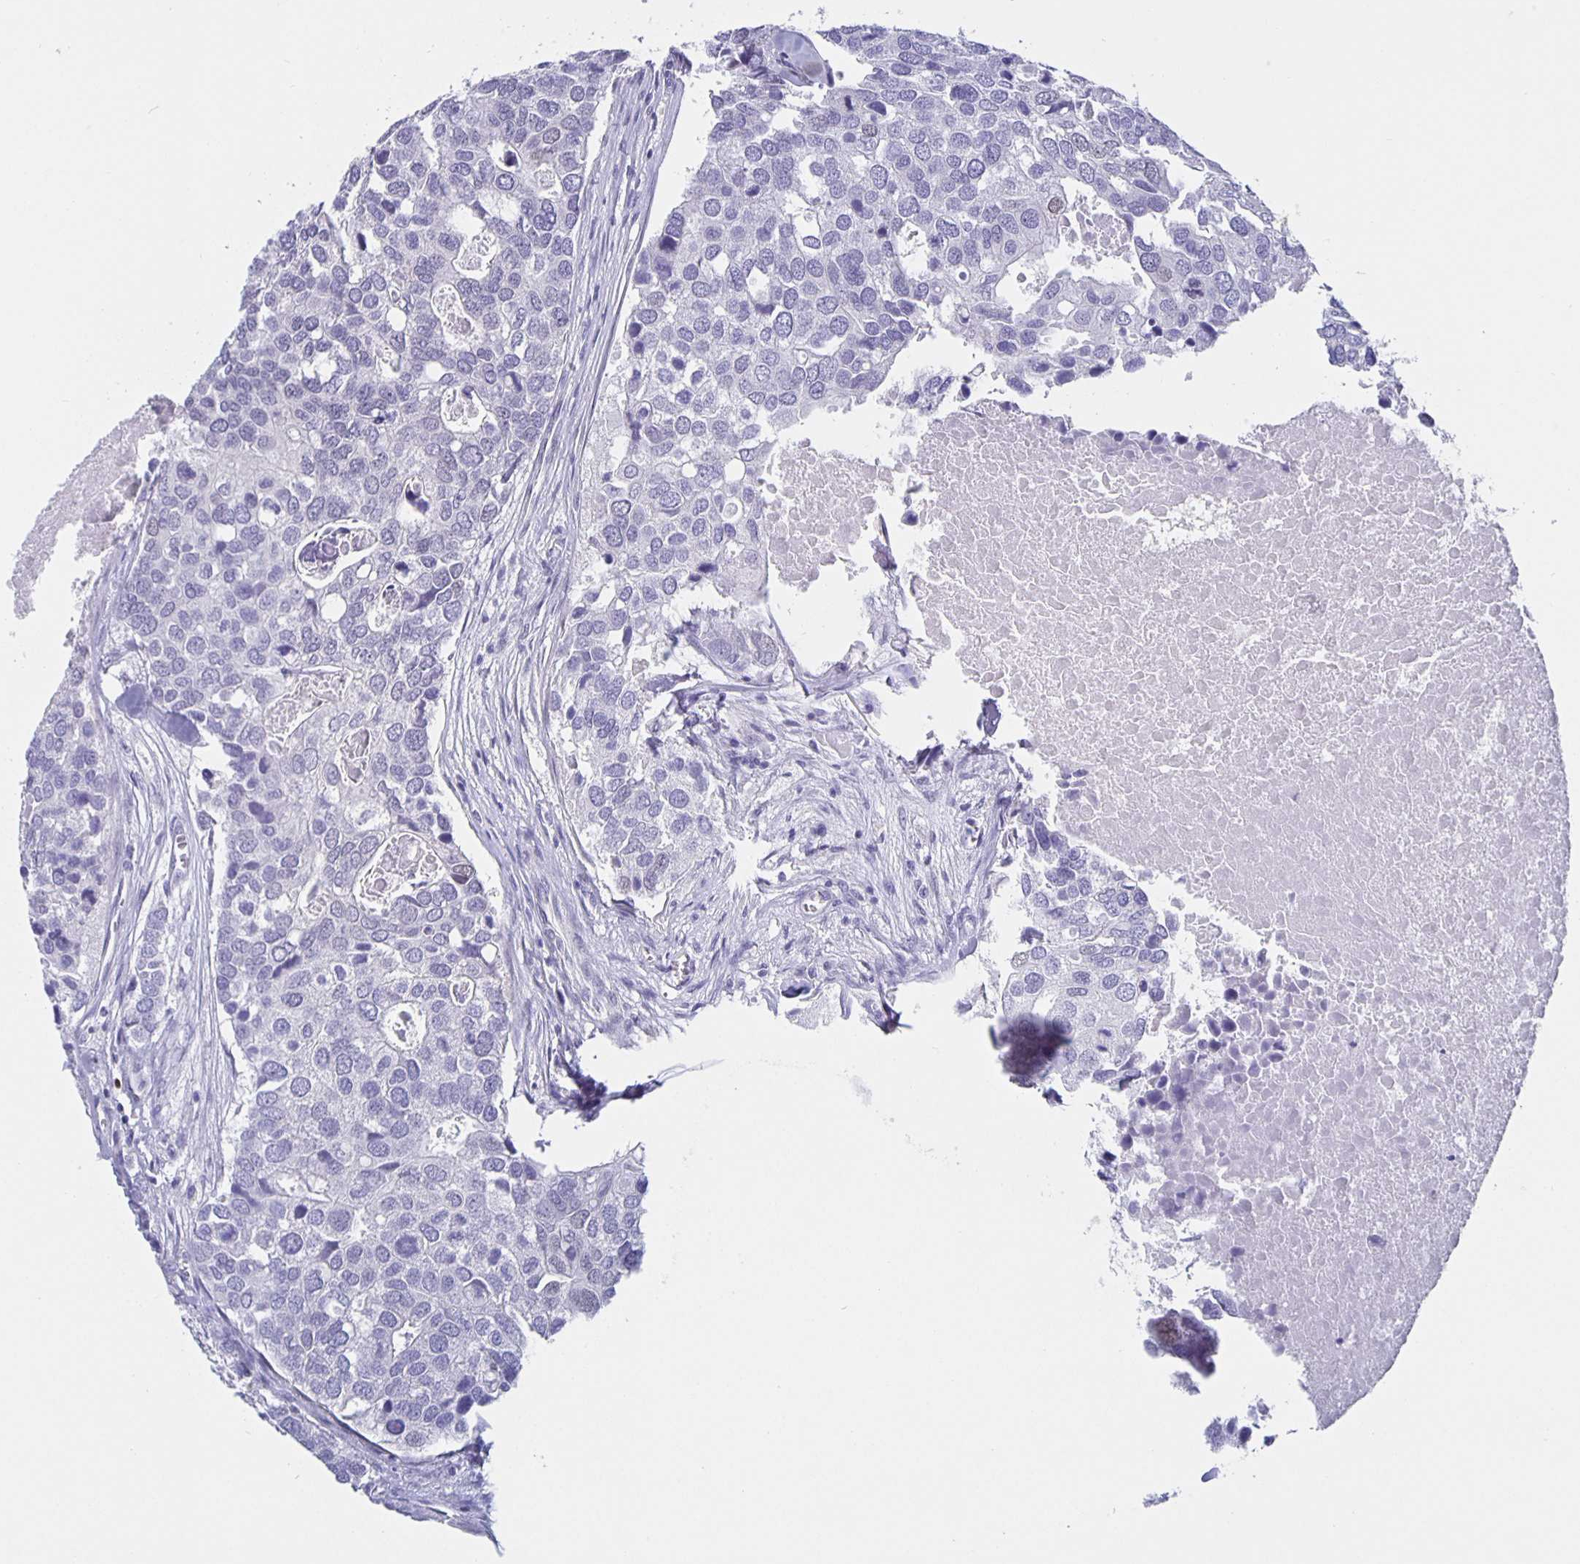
{"staining": {"intensity": "negative", "quantity": "none", "location": "none"}, "tissue": "breast cancer", "cell_type": "Tumor cells", "image_type": "cancer", "snomed": [{"axis": "morphology", "description": "Duct carcinoma"}, {"axis": "topography", "description": "Breast"}], "caption": "There is no significant expression in tumor cells of breast infiltrating ductal carcinoma.", "gene": "SATB2", "patient": {"sex": "female", "age": 83}}